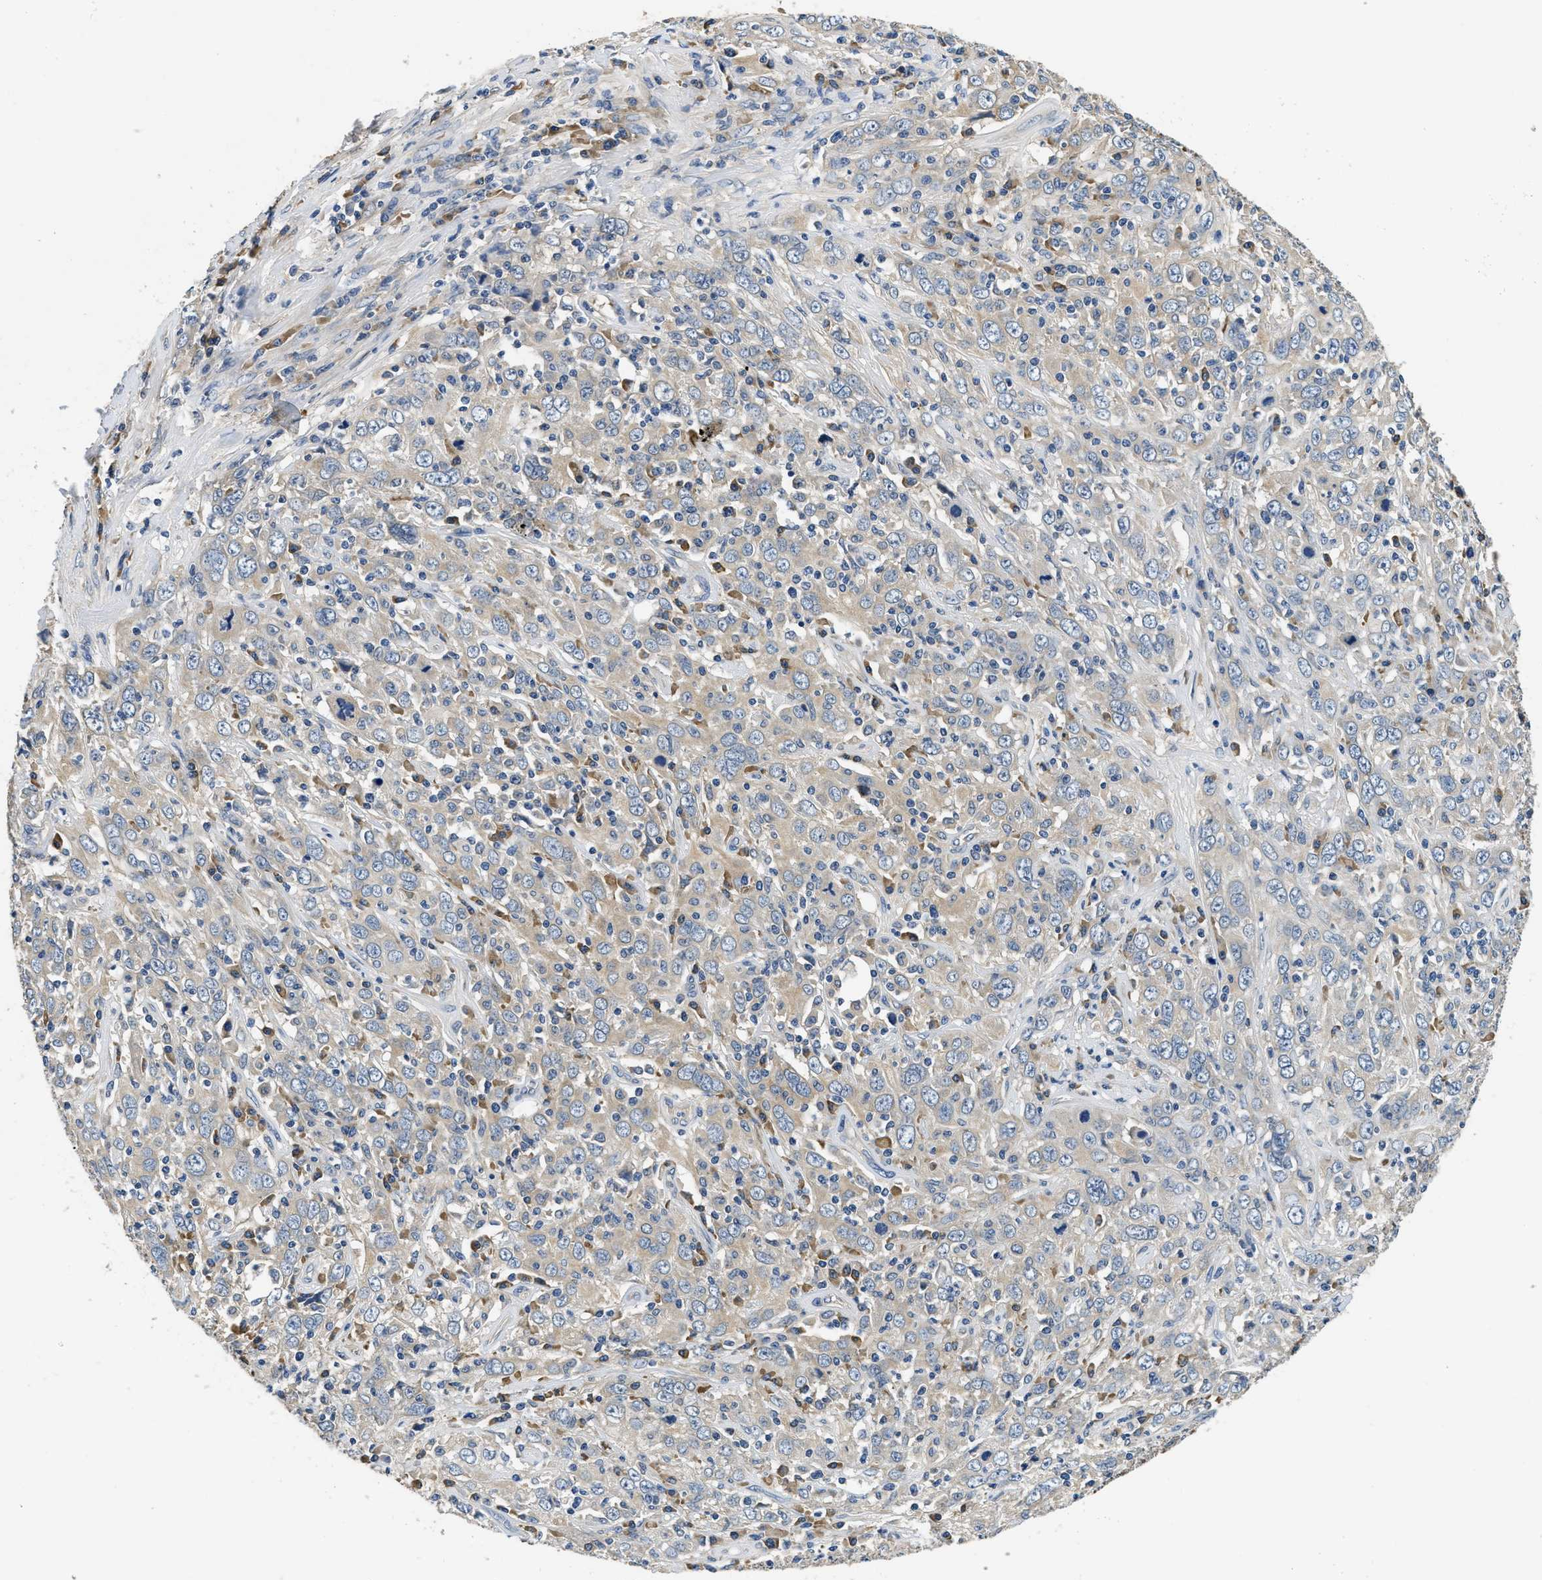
{"staining": {"intensity": "weak", "quantity": "<25%", "location": "cytoplasmic/membranous"}, "tissue": "cervical cancer", "cell_type": "Tumor cells", "image_type": "cancer", "snomed": [{"axis": "morphology", "description": "Squamous cell carcinoma, NOS"}, {"axis": "topography", "description": "Cervix"}], "caption": "Tumor cells show no significant protein positivity in cervical squamous cell carcinoma.", "gene": "ALDH3A2", "patient": {"sex": "female", "age": 46}}